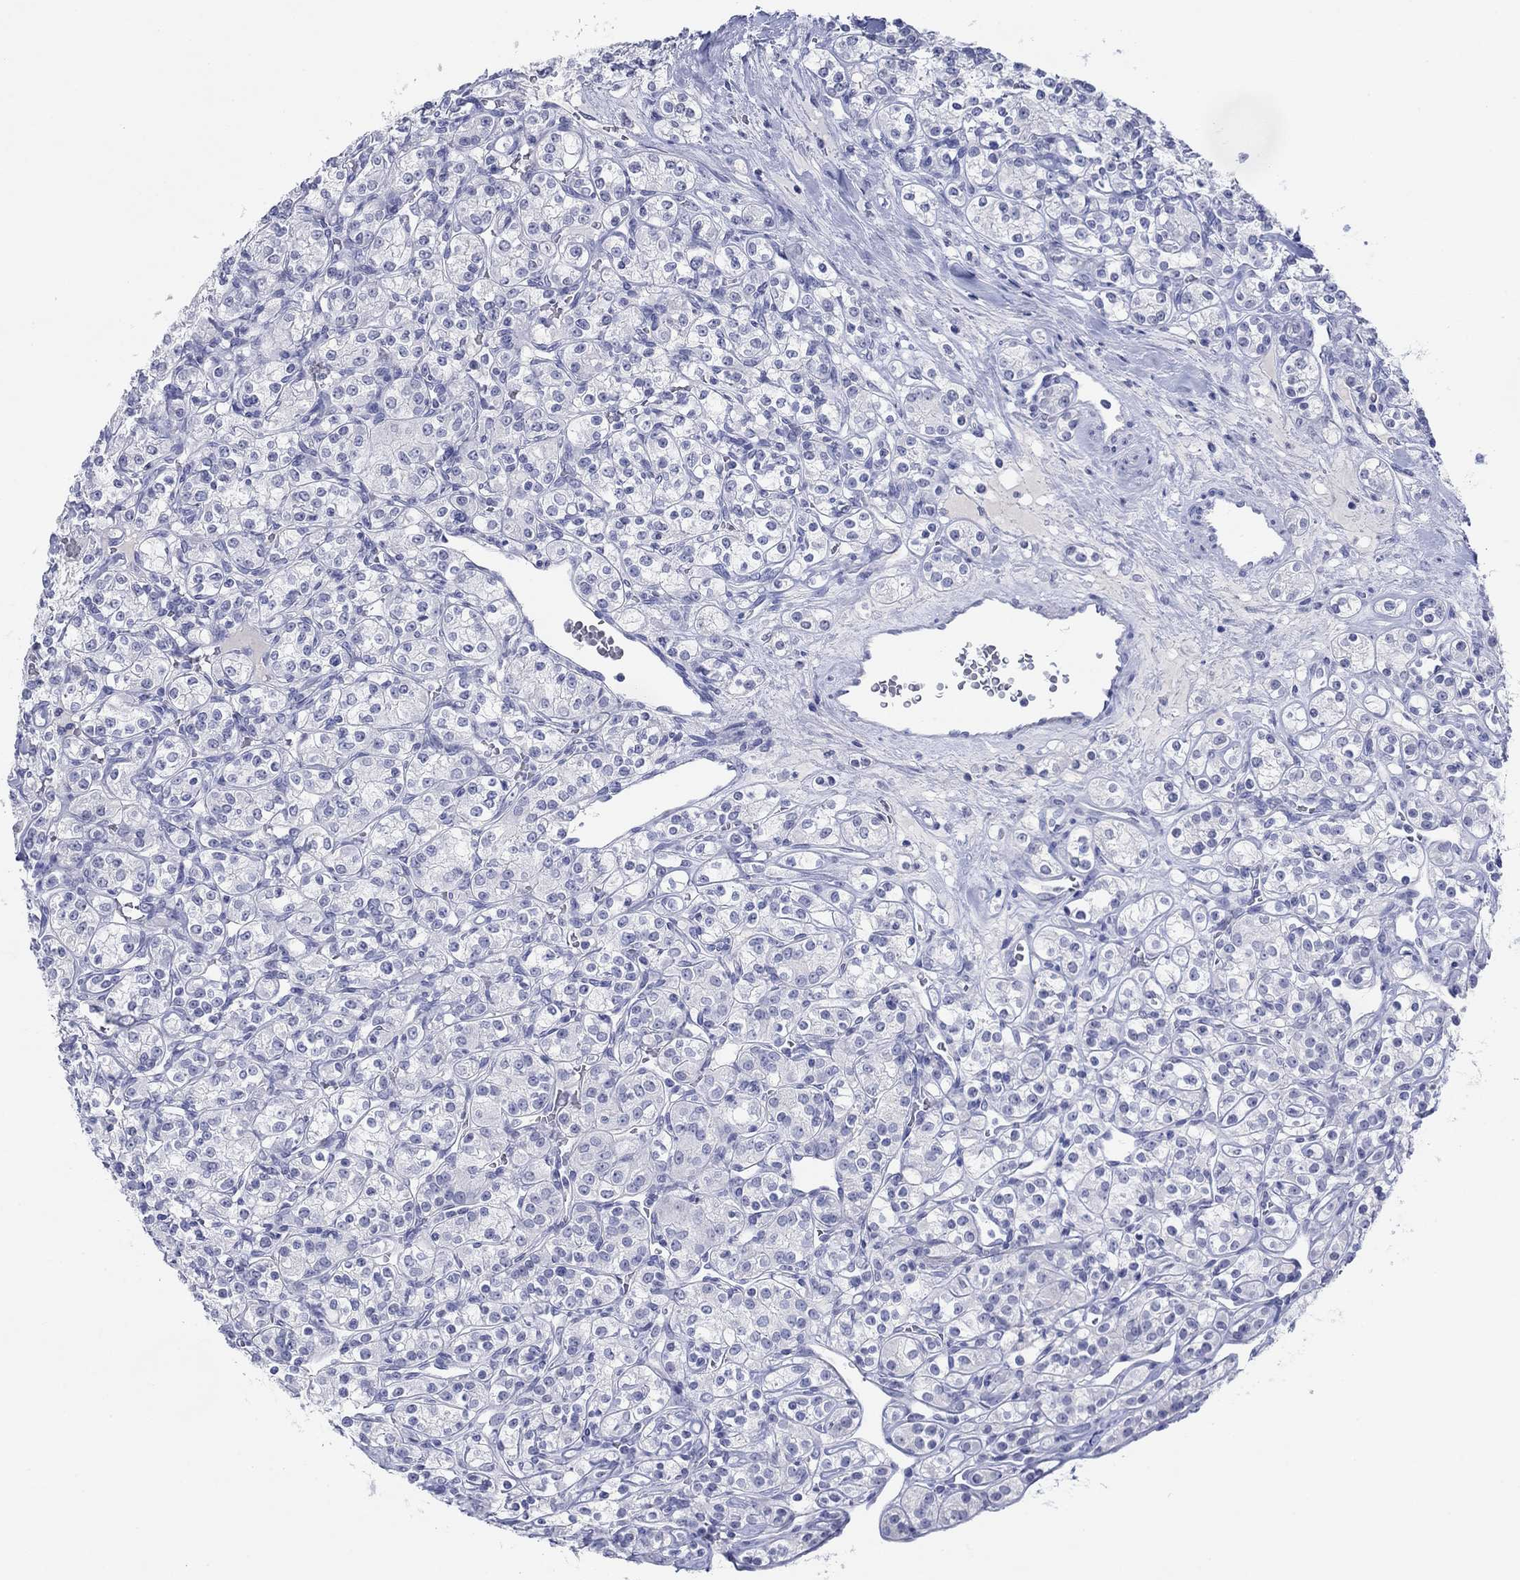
{"staining": {"intensity": "negative", "quantity": "none", "location": "none"}, "tissue": "renal cancer", "cell_type": "Tumor cells", "image_type": "cancer", "snomed": [{"axis": "morphology", "description": "Adenocarcinoma, NOS"}, {"axis": "topography", "description": "Kidney"}], "caption": "Immunohistochemical staining of human renal adenocarcinoma displays no significant positivity in tumor cells.", "gene": "PDYN", "patient": {"sex": "male", "age": 77}}